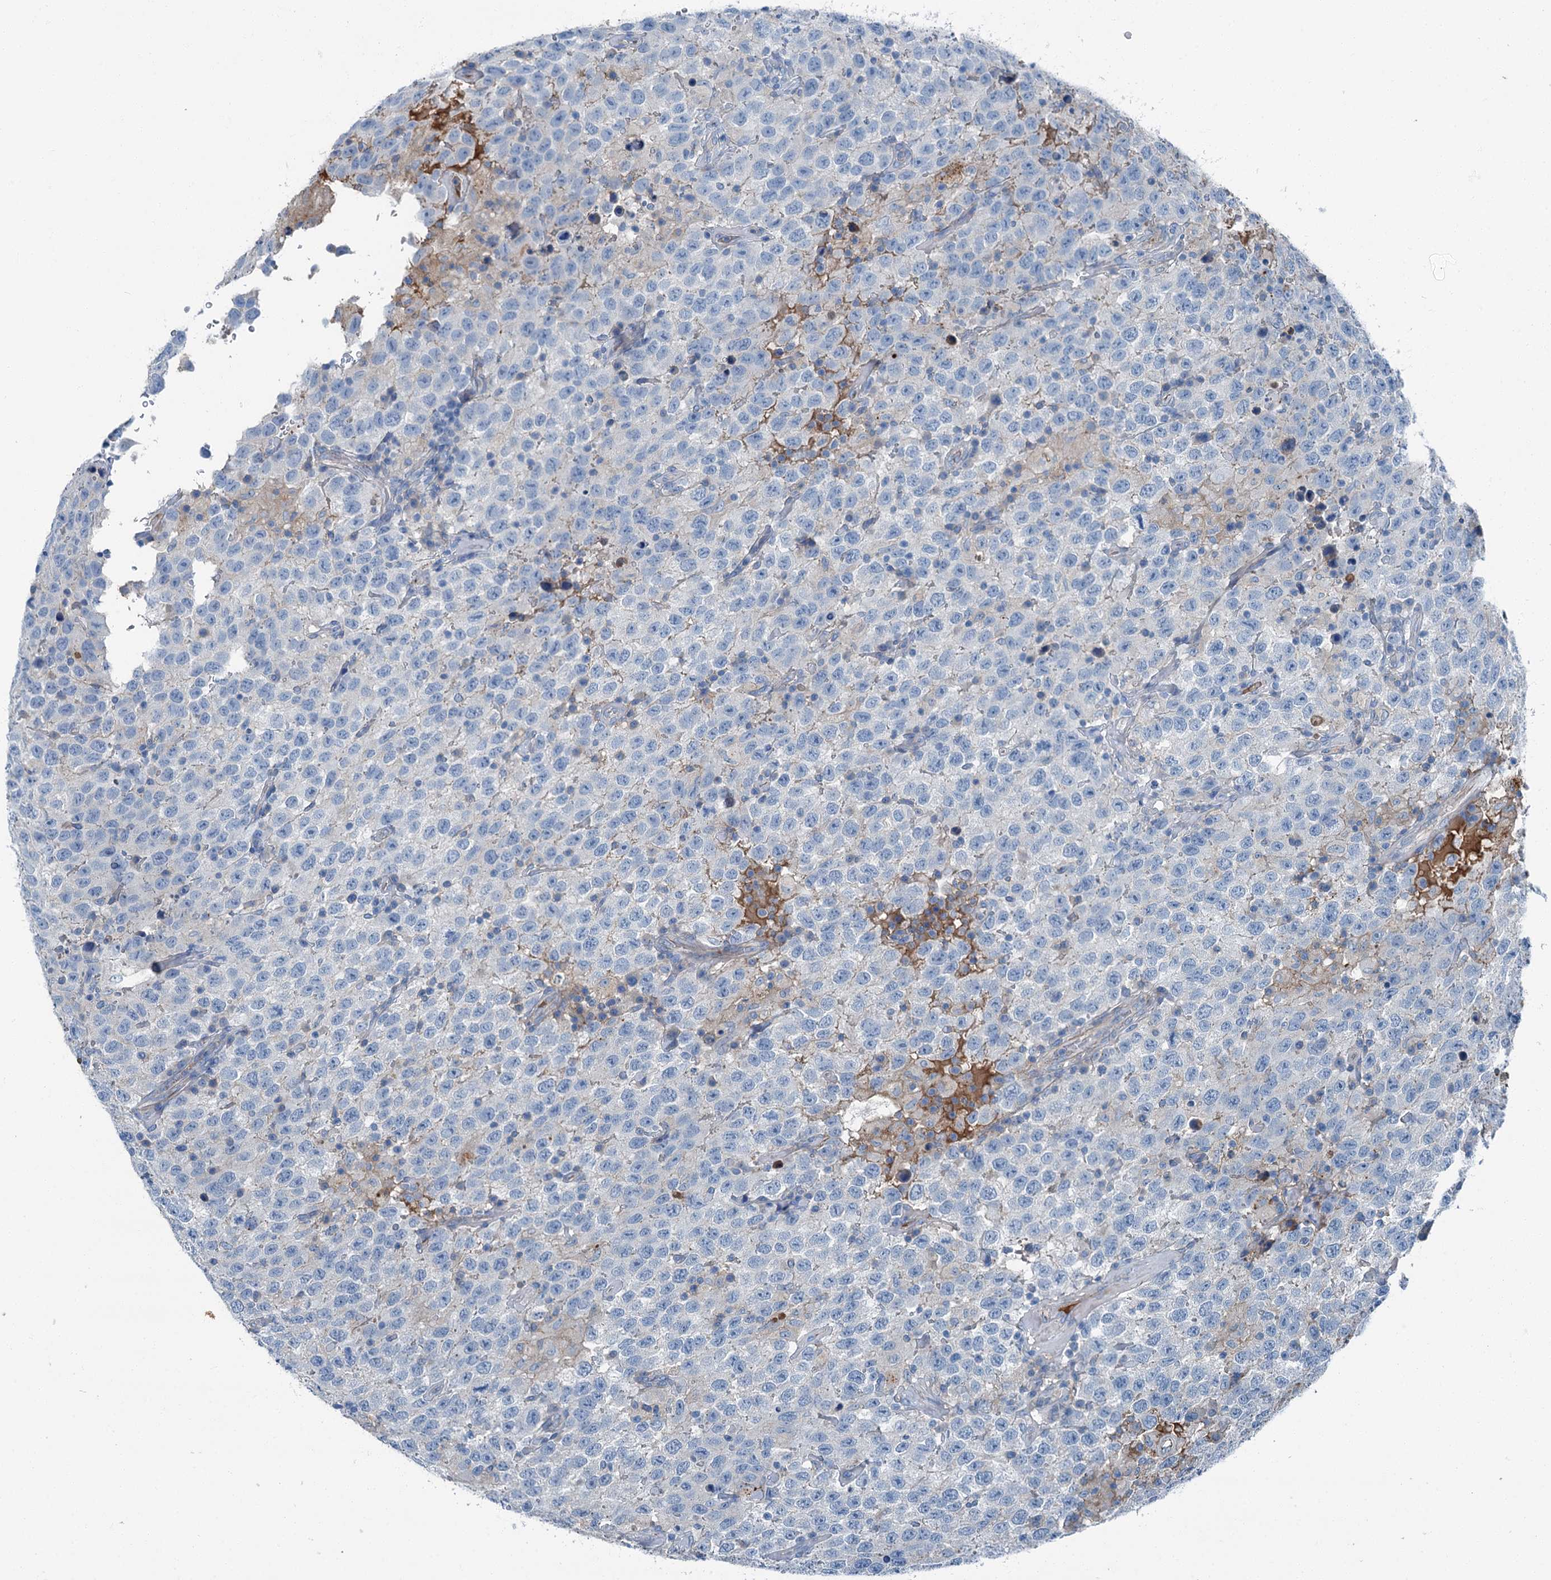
{"staining": {"intensity": "negative", "quantity": "none", "location": "none"}, "tissue": "testis cancer", "cell_type": "Tumor cells", "image_type": "cancer", "snomed": [{"axis": "morphology", "description": "Seminoma, NOS"}, {"axis": "topography", "description": "Testis"}], "caption": "Protein analysis of testis cancer shows no significant positivity in tumor cells. Brightfield microscopy of IHC stained with DAB (3,3'-diaminobenzidine) (brown) and hematoxylin (blue), captured at high magnification.", "gene": "AXL", "patient": {"sex": "male", "age": 41}}